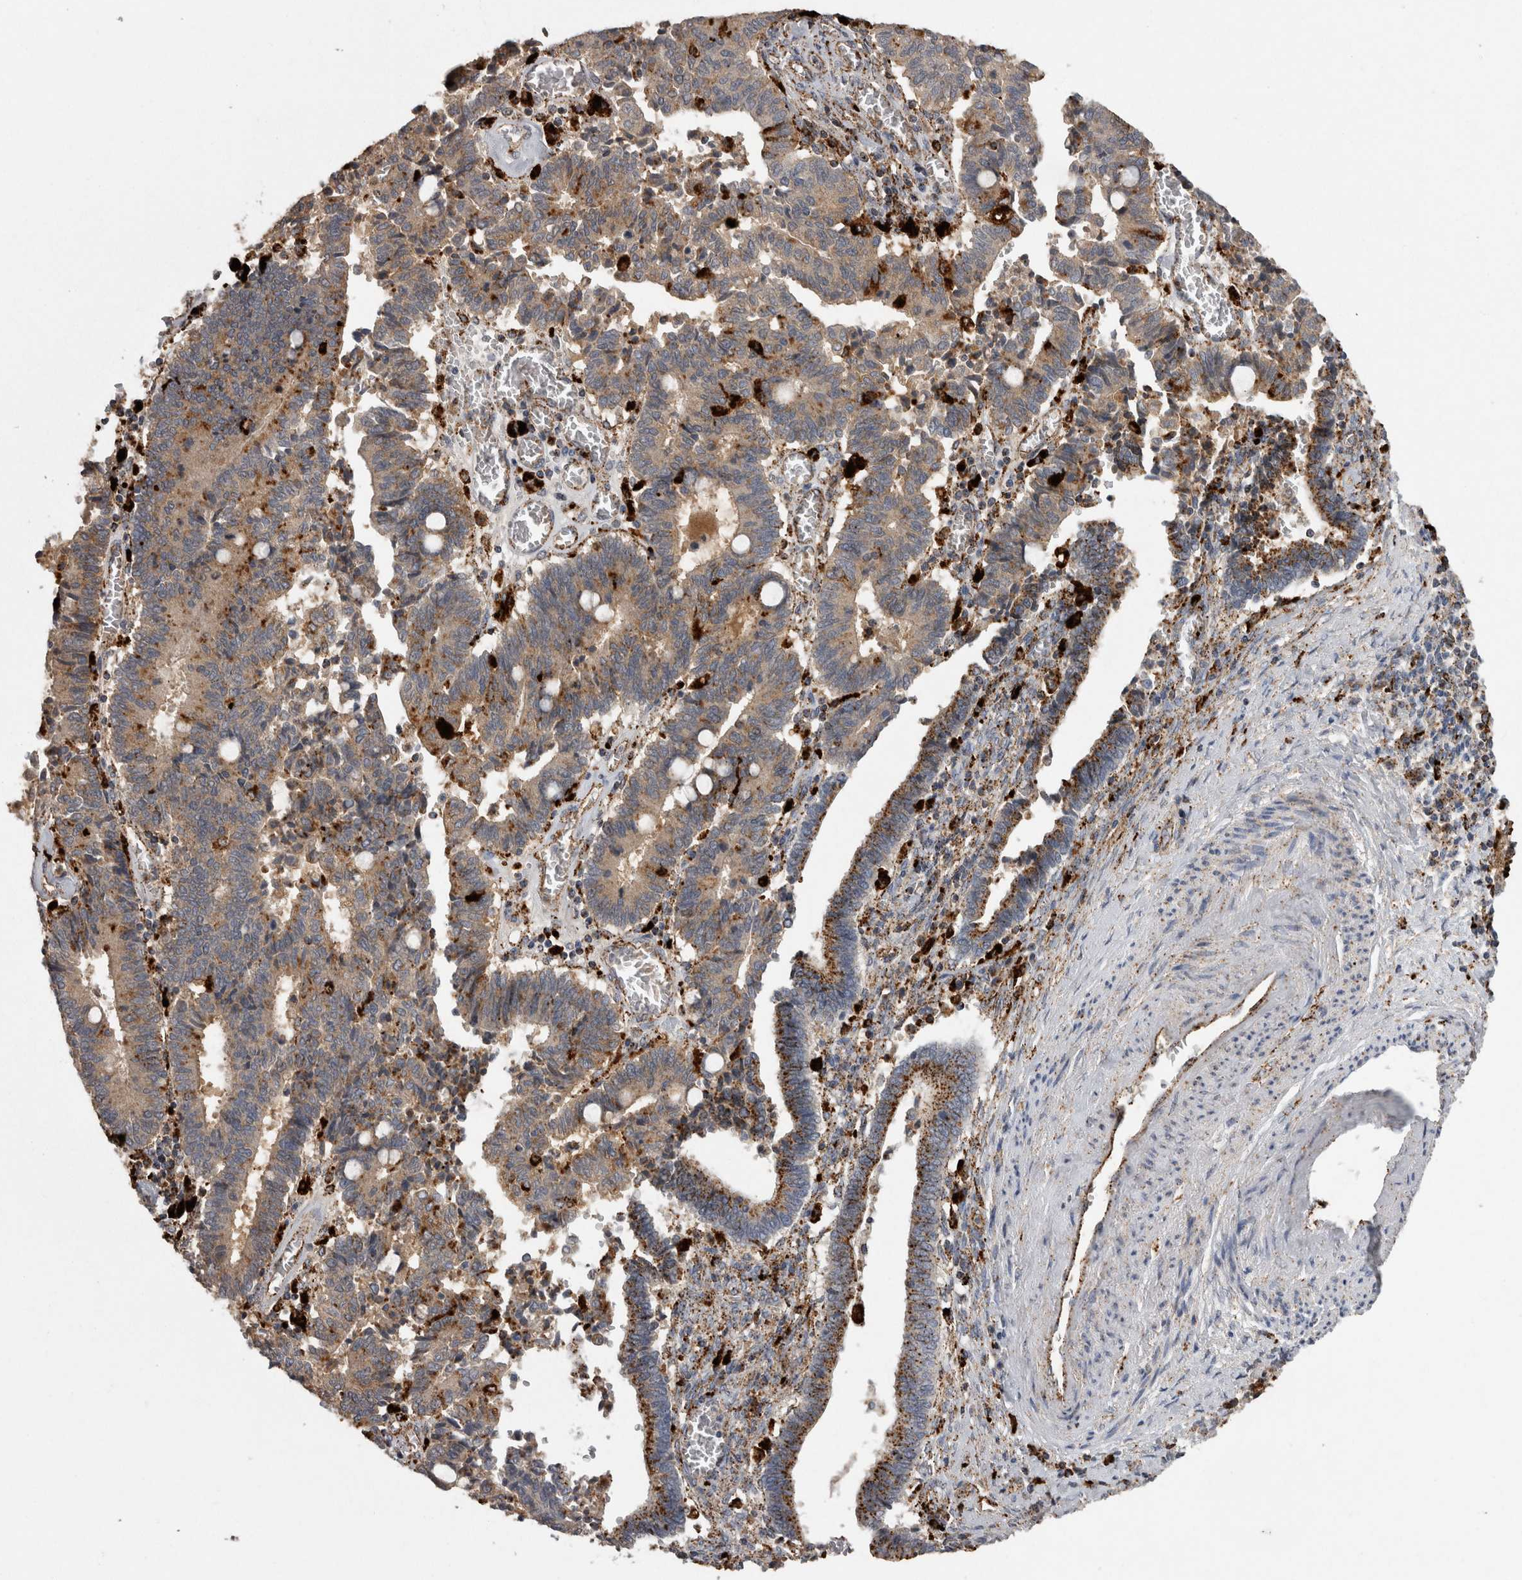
{"staining": {"intensity": "moderate", "quantity": ">75%", "location": "cytoplasmic/membranous"}, "tissue": "cervical cancer", "cell_type": "Tumor cells", "image_type": "cancer", "snomed": [{"axis": "morphology", "description": "Adenocarcinoma, NOS"}, {"axis": "topography", "description": "Cervix"}], "caption": "Adenocarcinoma (cervical) stained with a brown dye exhibits moderate cytoplasmic/membranous positive expression in about >75% of tumor cells.", "gene": "CTSZ", "patient": {"sex": "female", "age": 44}}